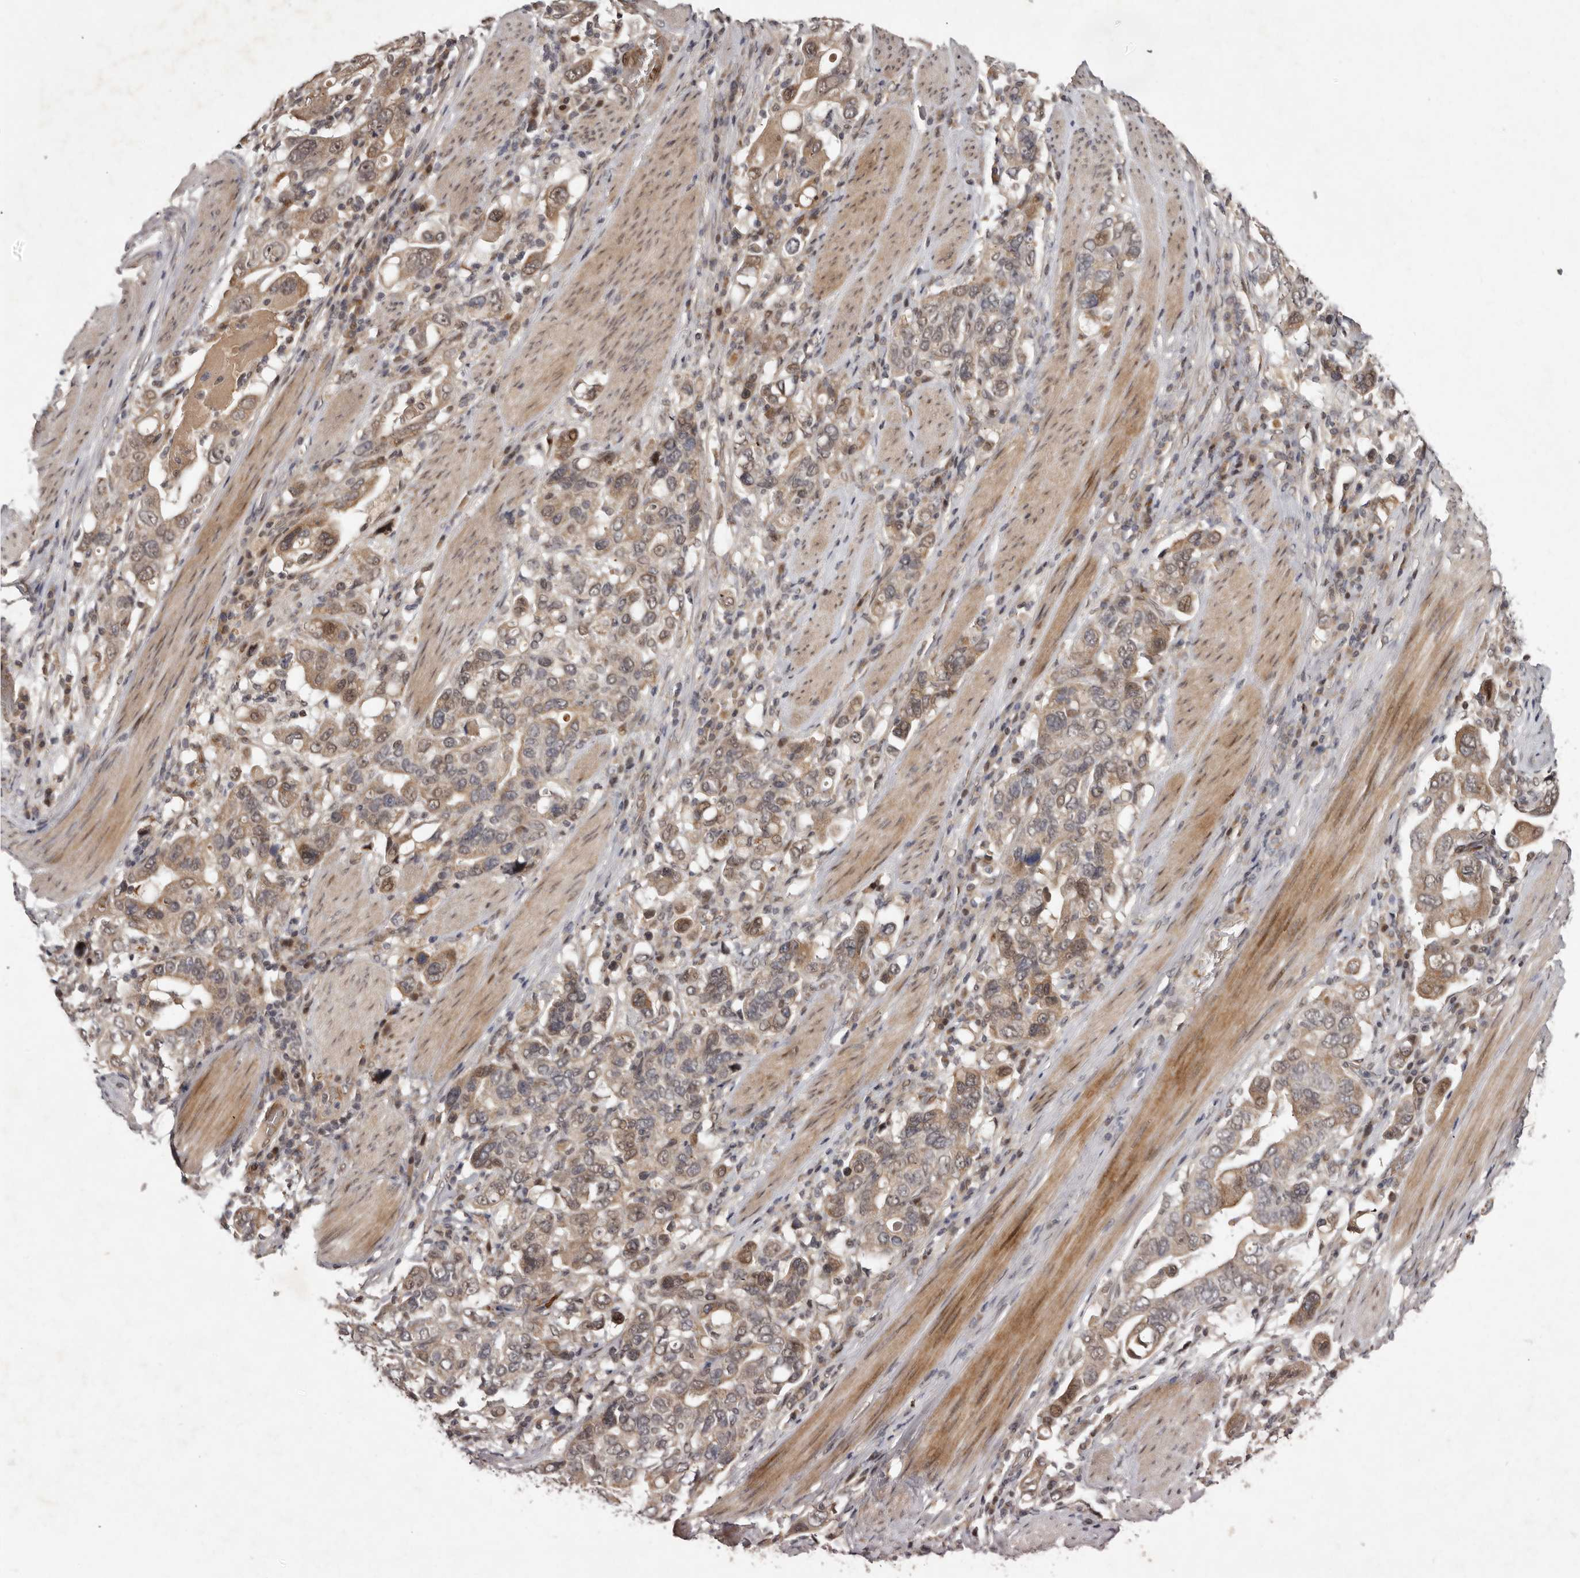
{"staining": {"intensity": "moderate", "quantity": ">75%", "location": "cytoplasmic/membranous"}, "tissue": "stomach cancer", "cell_type": "Tumor cells", "image_type": "cancer", "snomed": [{"axis": "morphology", "description": "Adenocarcinoma, NOS"}, {"axis": "topography", "description": "Stomach, upper"}], "caption": "Immunohistochemical staining of human stomach adenocarcinoma displays medium levels of moderate cytoplasmic/membranous staining in approximately >75% of tumor cells.", "gene": "ABL1", "patient": {"sex": "male", "age": 62}}